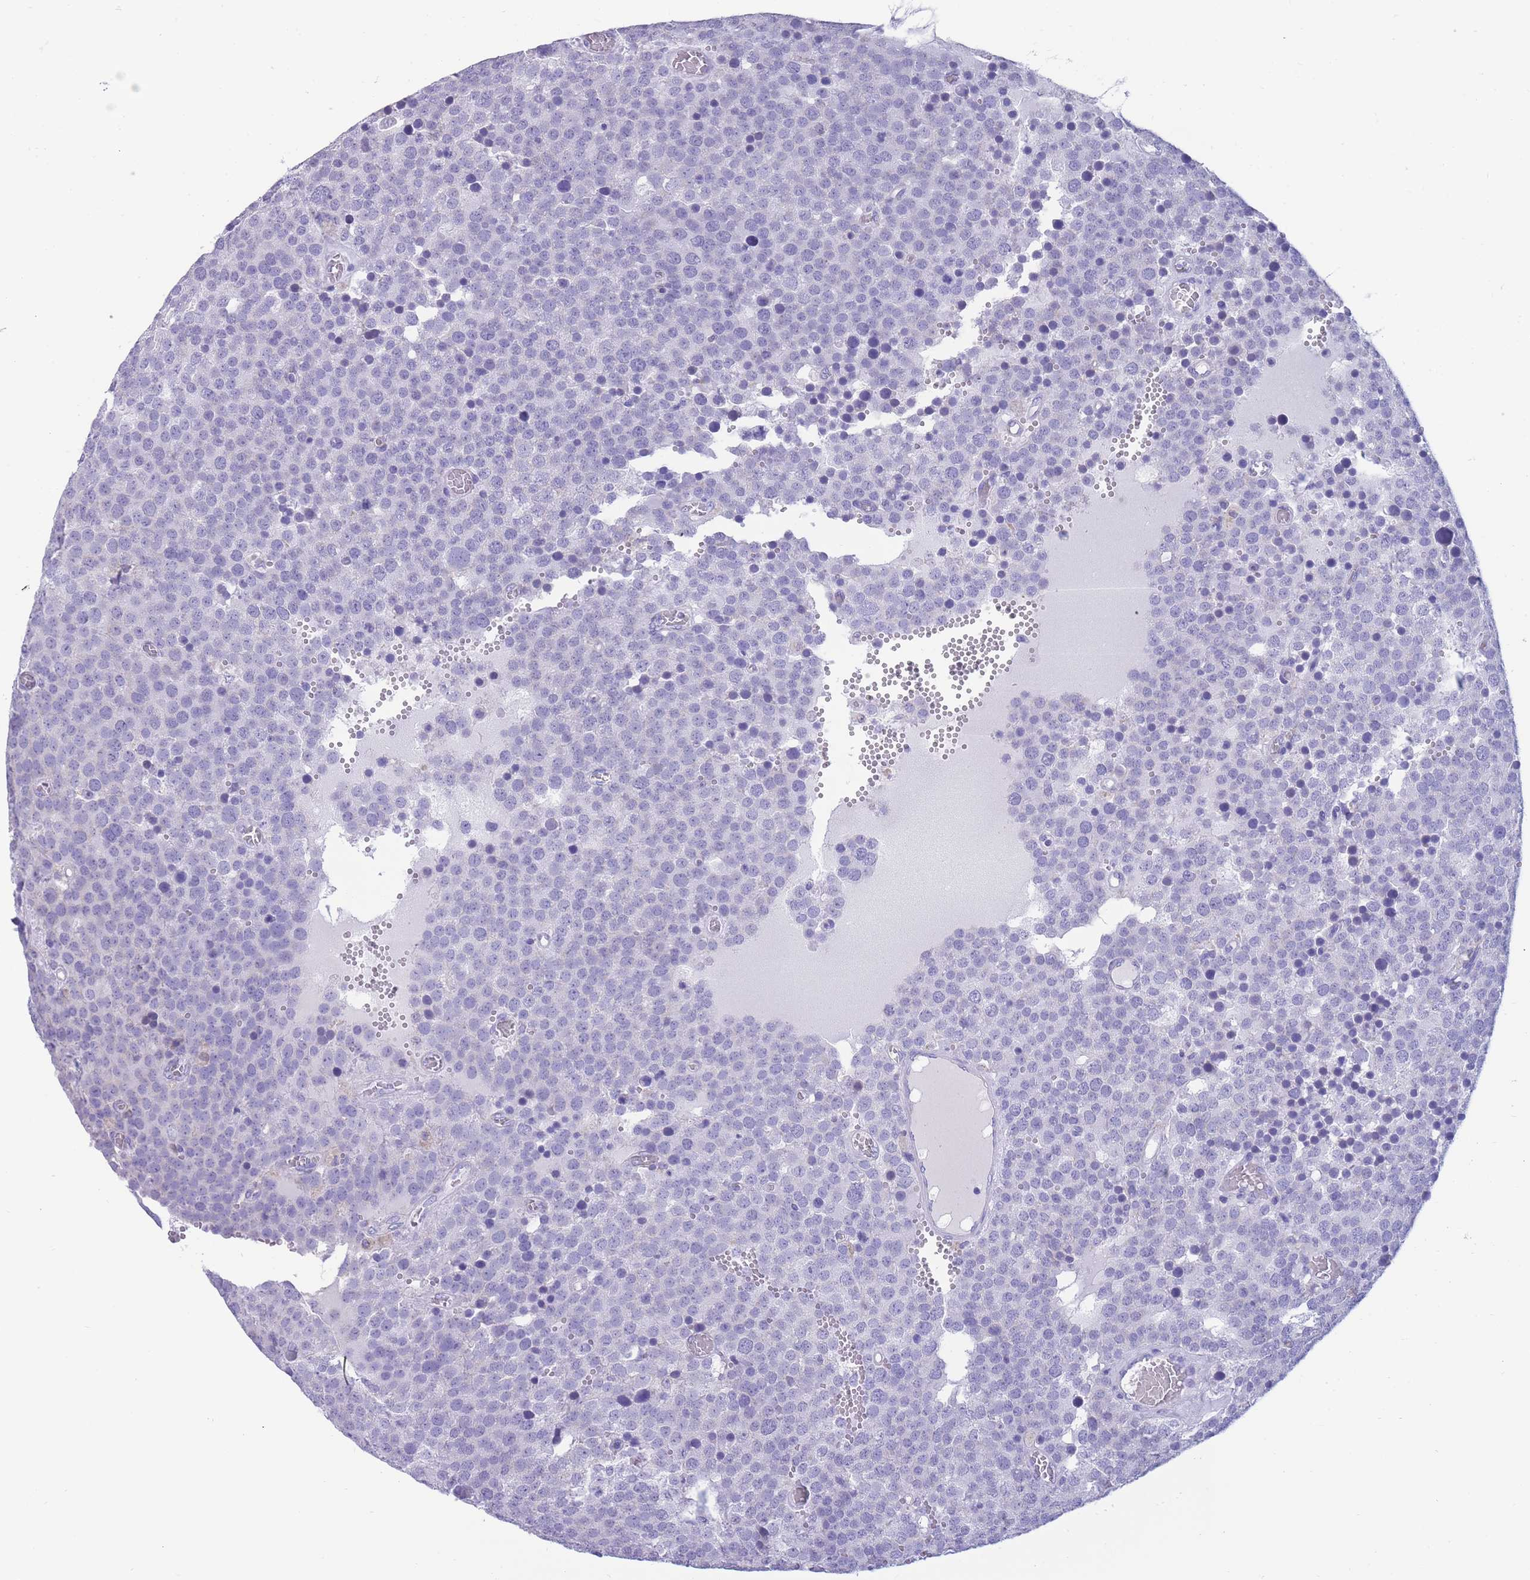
{"staining": {"intensity": "negative", "quantity": "none", "location": "none"}, "tissue": "testis cancer", "cell_type": "Tumor cells", "image_type": "cancer", "snomed": [{"axis": "morphology", "description": "Normal tissue, NOS"}, {"axis": "morphology", "description": "Seminoma, NOS"}, {"axis": "topography", "description": "Testis"}], "caption": "Immunohistochemistry (IHC) of human seminoma (testis) exhibits no expression in tumor cells. (Brightfield microscopy of DAB immunohistochemistry at high magnification).", "gene": "INTS2", "patient": {"sex": "male", "age": 71}}